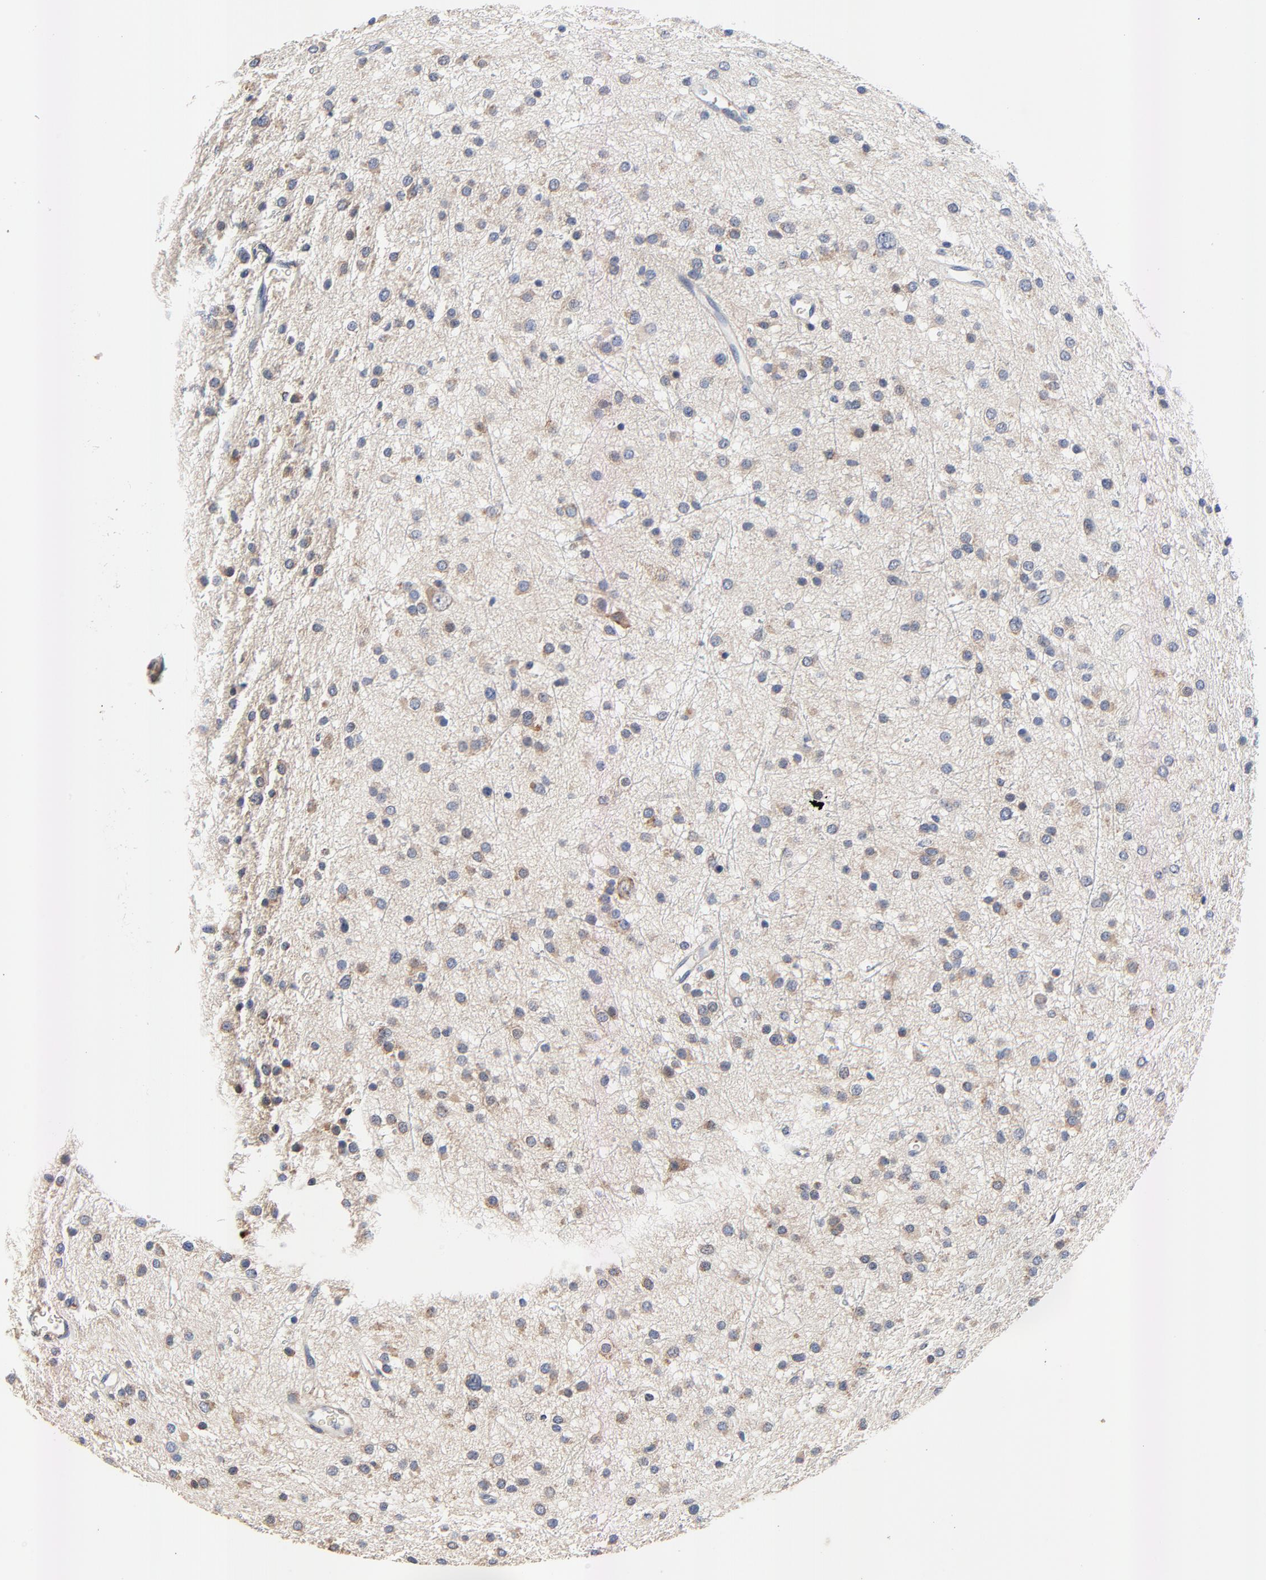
{"staining": {"intensity": "weak", "quantity": "25%-75%", "location": "cytoplasmic/membranous"}, "tissue": "glioma", "cell_type": "Tumor cells", "image_type": "cancer", "snomed": [{"axis": "morphology", "description": "Glioma, malignant, Low grade"}, {"axis": "topography", "description": "Brain"}], "caption": "Weak cytoplasmic/membranous protein staining is appreciated in about 25%-75% of tumor cells in malignant low-grade glioma. The staining was performed using DAB, with brown indicating positive protein expression. Nuclei are stained blue with hematoxylin.", "gene": "VAV2", "patient": {"sex": "female", "age": 36}}